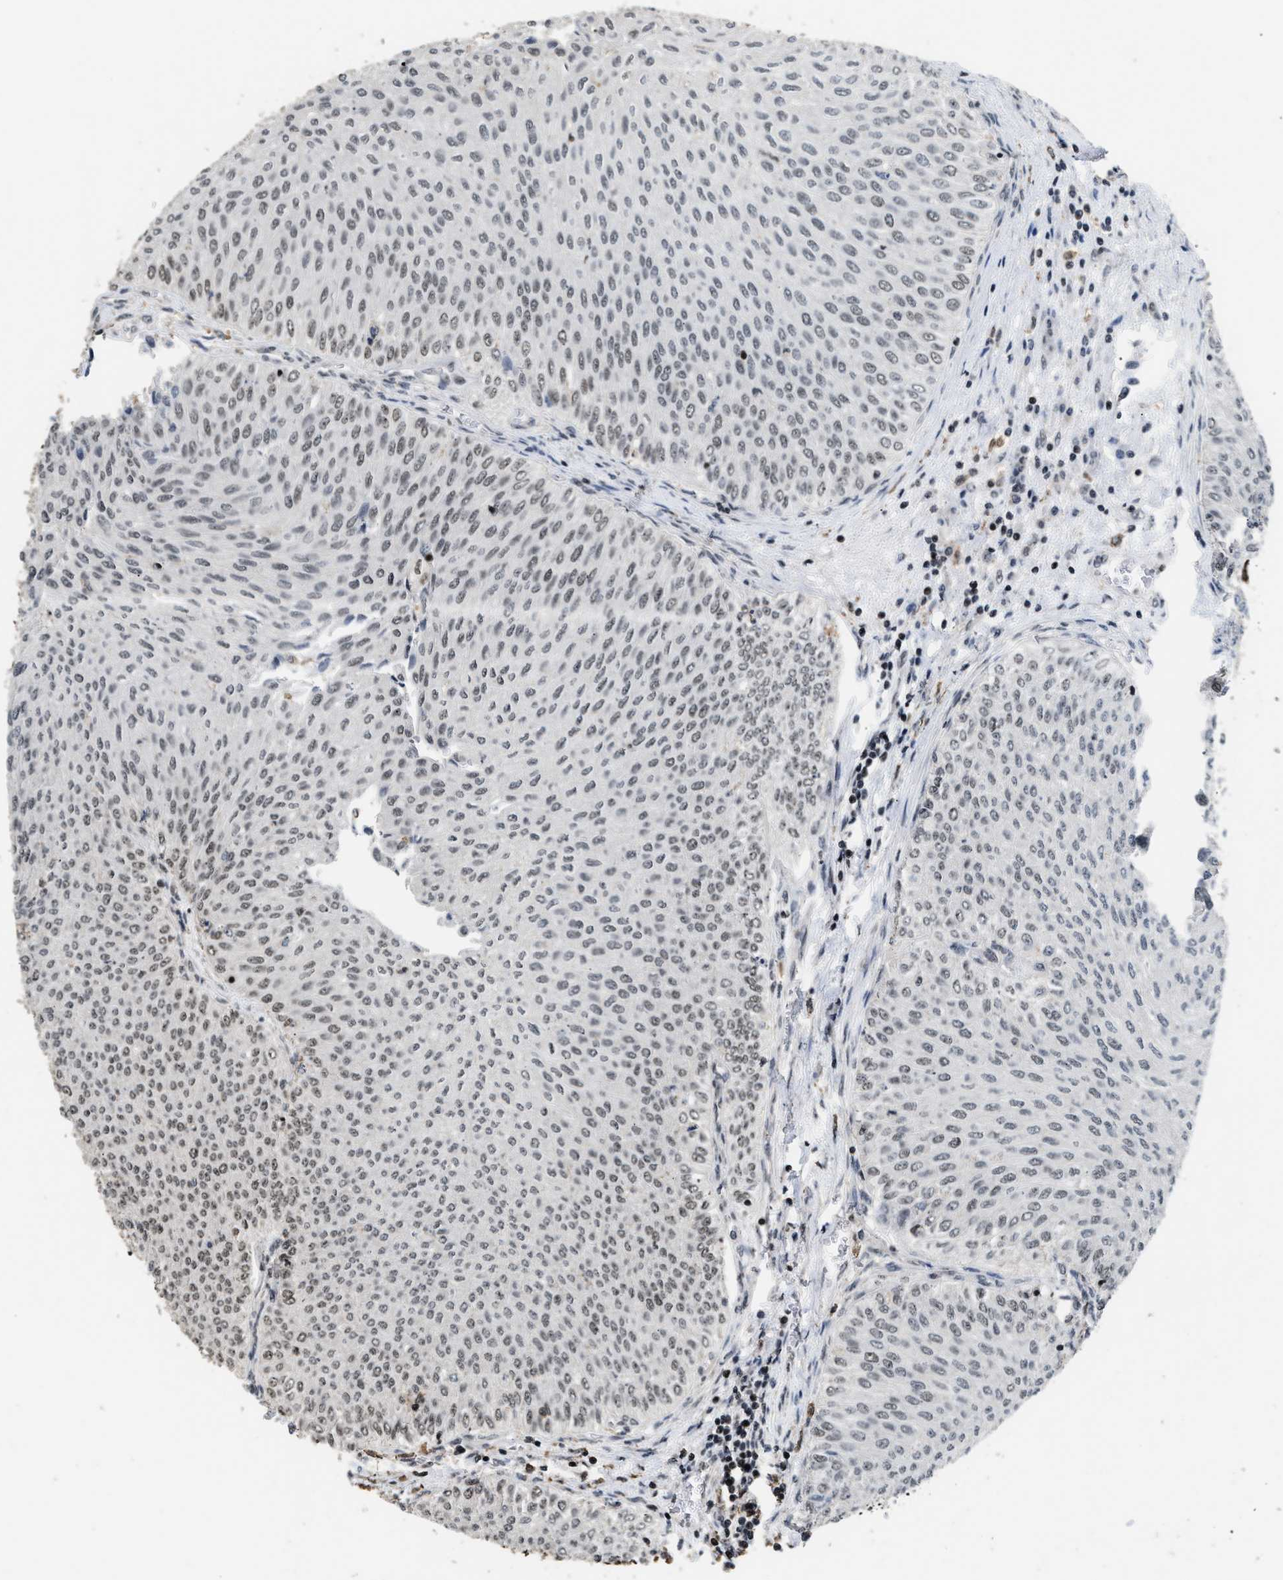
{"staining": {"intensity": "weak", "quantity": "25%-75%", "location": "nuclear"}, "tissue": "urothelial cancer", "cell_type": "Tumor cells", "image_type": "cancer", "snomed": [{"axis": "morphology", "description": "Urothelial carcinoma, Low grade"}, {"axis": "topography", "description": "Urinary bladder"}], "caption": "A brown stain shows weak nuclear positivity of a protein in human urothelial cancer tumor cells.", "gene": "RAD21", "patient": {"sex": "male", "age": 78}}